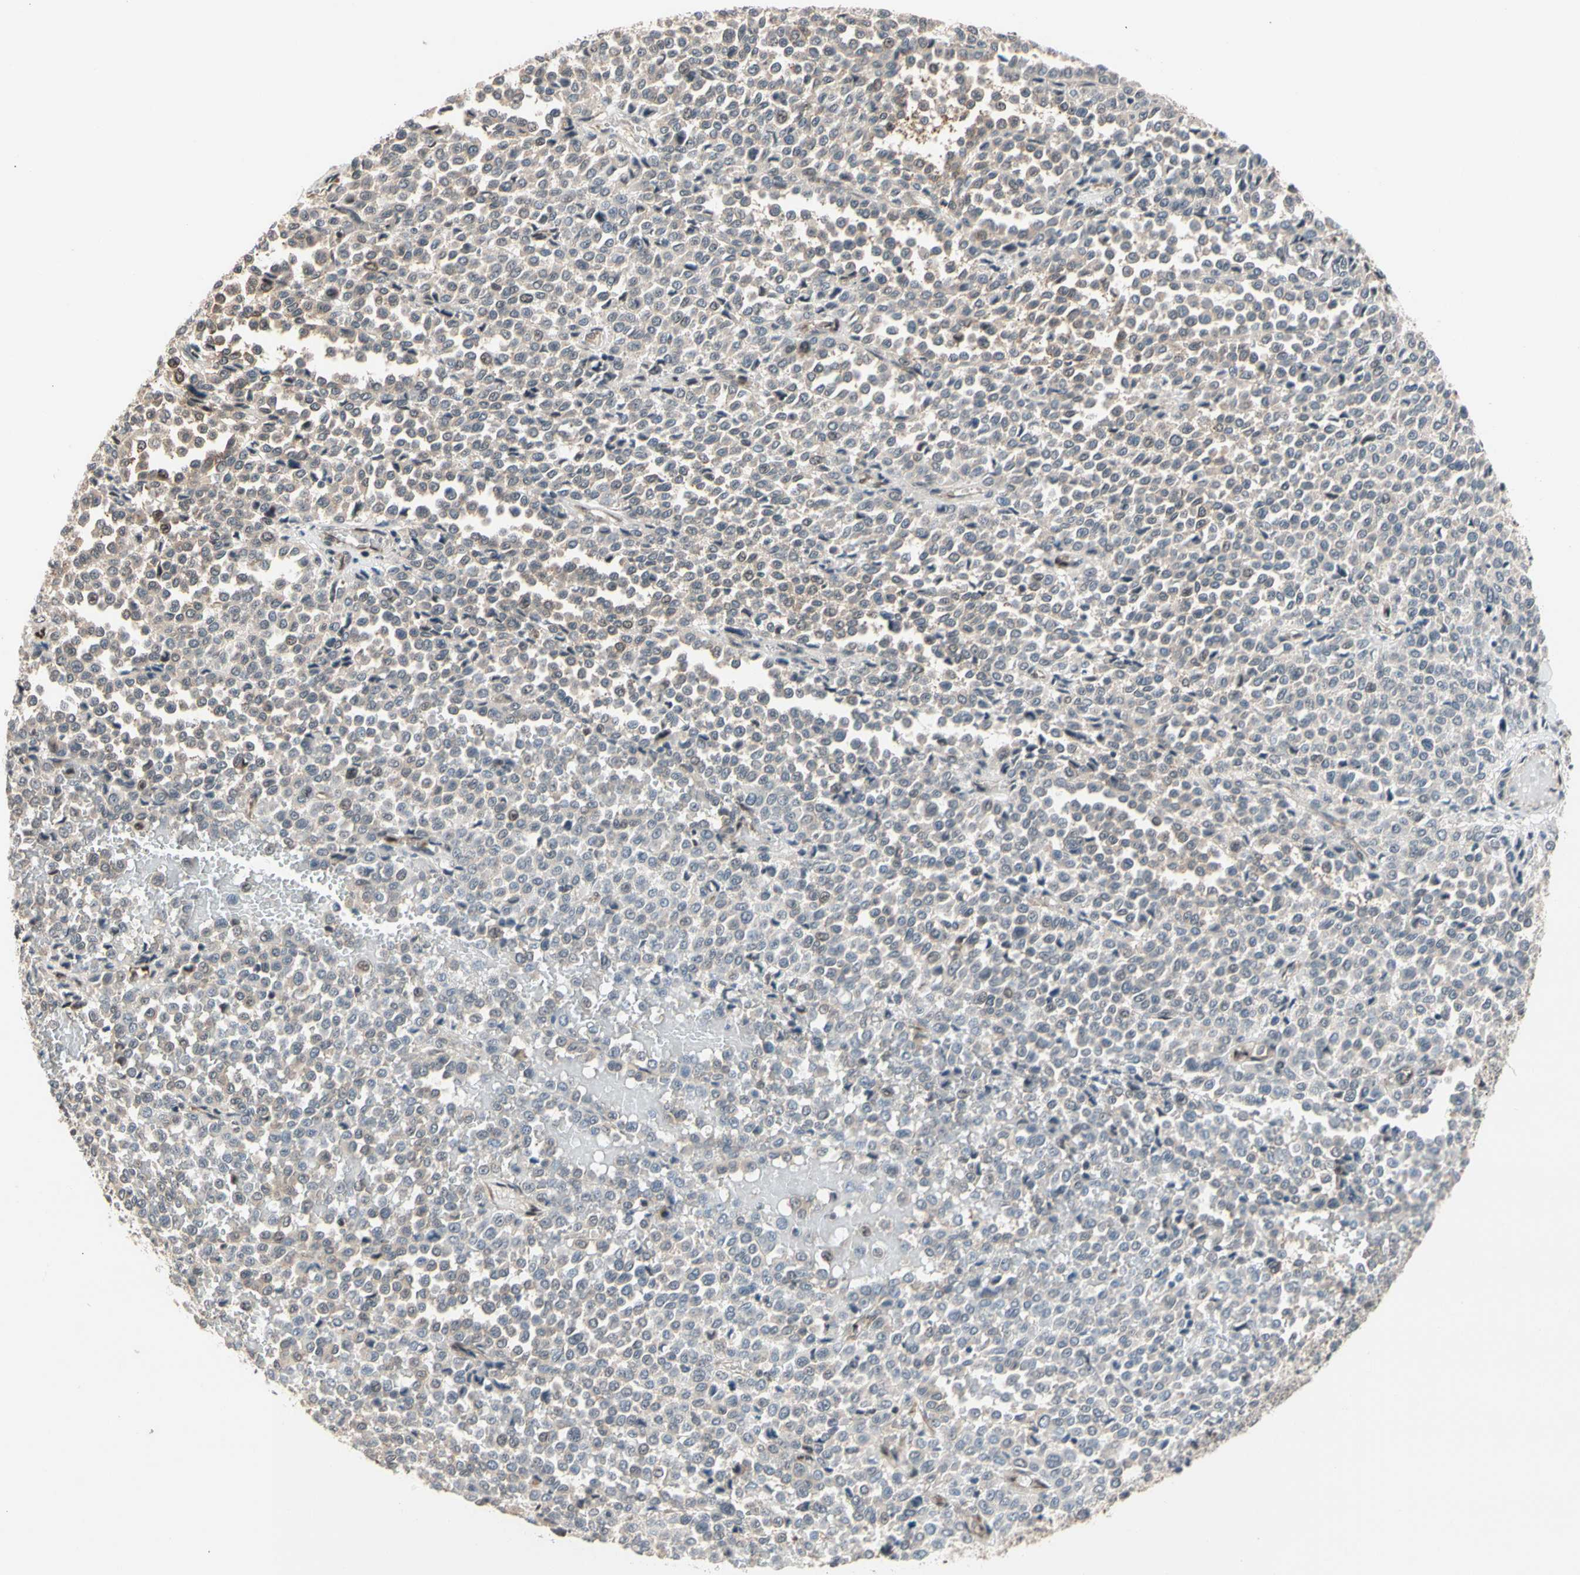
{"staining": {"intensity": "weak", "quantity": ">75%", "location": "cytoplasmic/membranous"}, "tissue": "melanoma", "cell_type": "Tumor cells", "image_type": "cancer", "snomed": [{"axis": "morphology", "description": "Malignant melanoma, Metastatic site"}, {"axis": "topography", "description": "Pancreas"}], "caption": "Malignant melanoma (metastatic site) stained with immunohistochemistry demonstrates weak cytoplasmic/membranous positivity in approximately >75% of tumor cells.", "gene": "NGEF", "patient": {"sex": "female", "age": 30}}